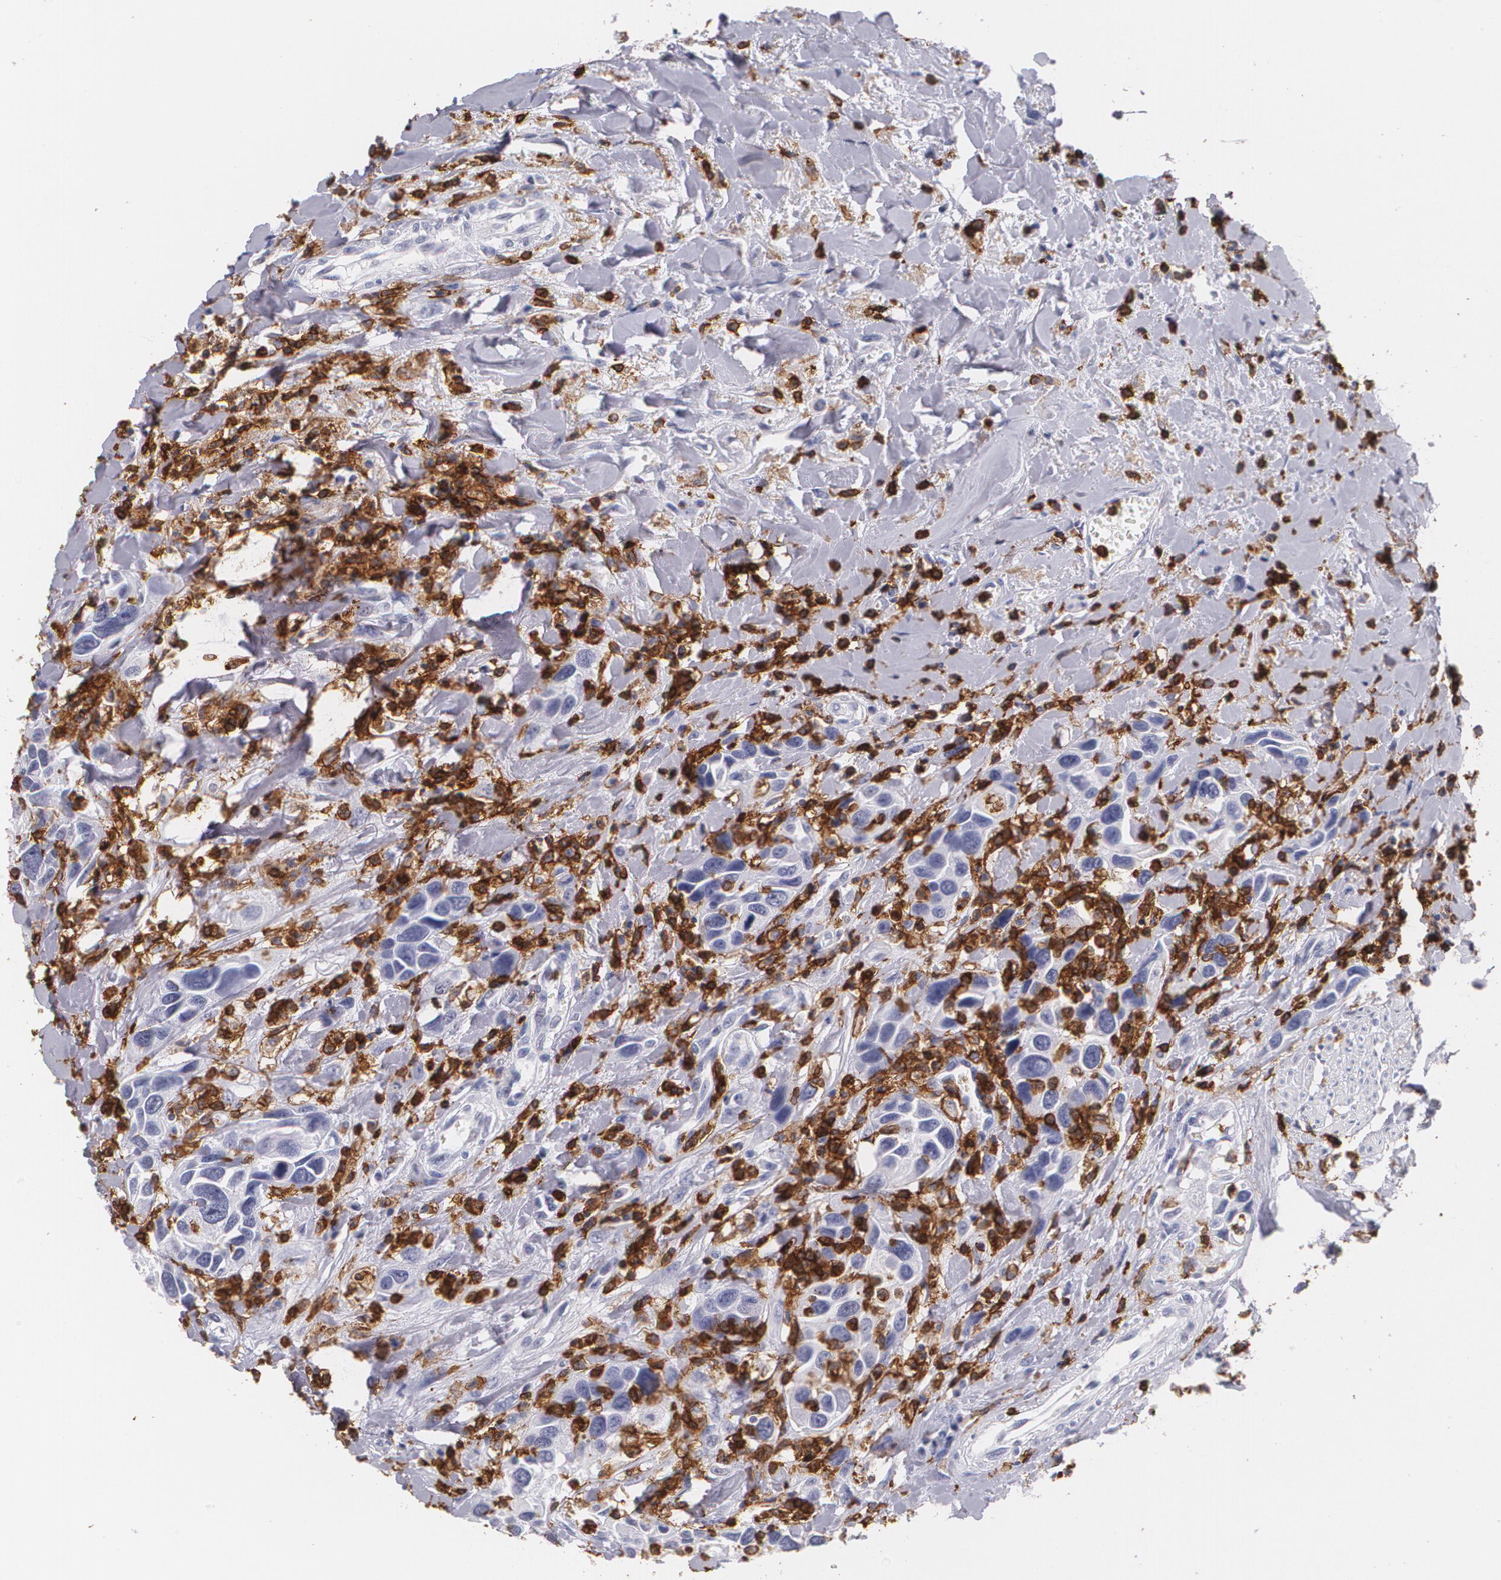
{"staining": {"intensity": "negative", "quantity": "none", "location": "none"}, "tissue": "urothelial cancer", "cell_type": "Tumor cells", "image_type": "cancer", "snomed": [{"axis": "morphology", "description": "Urothelial carcinoma, High grade"}, {"axis": "topography", "description": "Urinary bladder"}], "caption": "This histopathology image is of urothelial cancer stained with immunohistochemistry to label a protein in brown with the nuclei are counter-stained blue. There is no expression in tumor cells.", "gene": "PTPRC", "patient": {"sex": "male", "age": 66}}